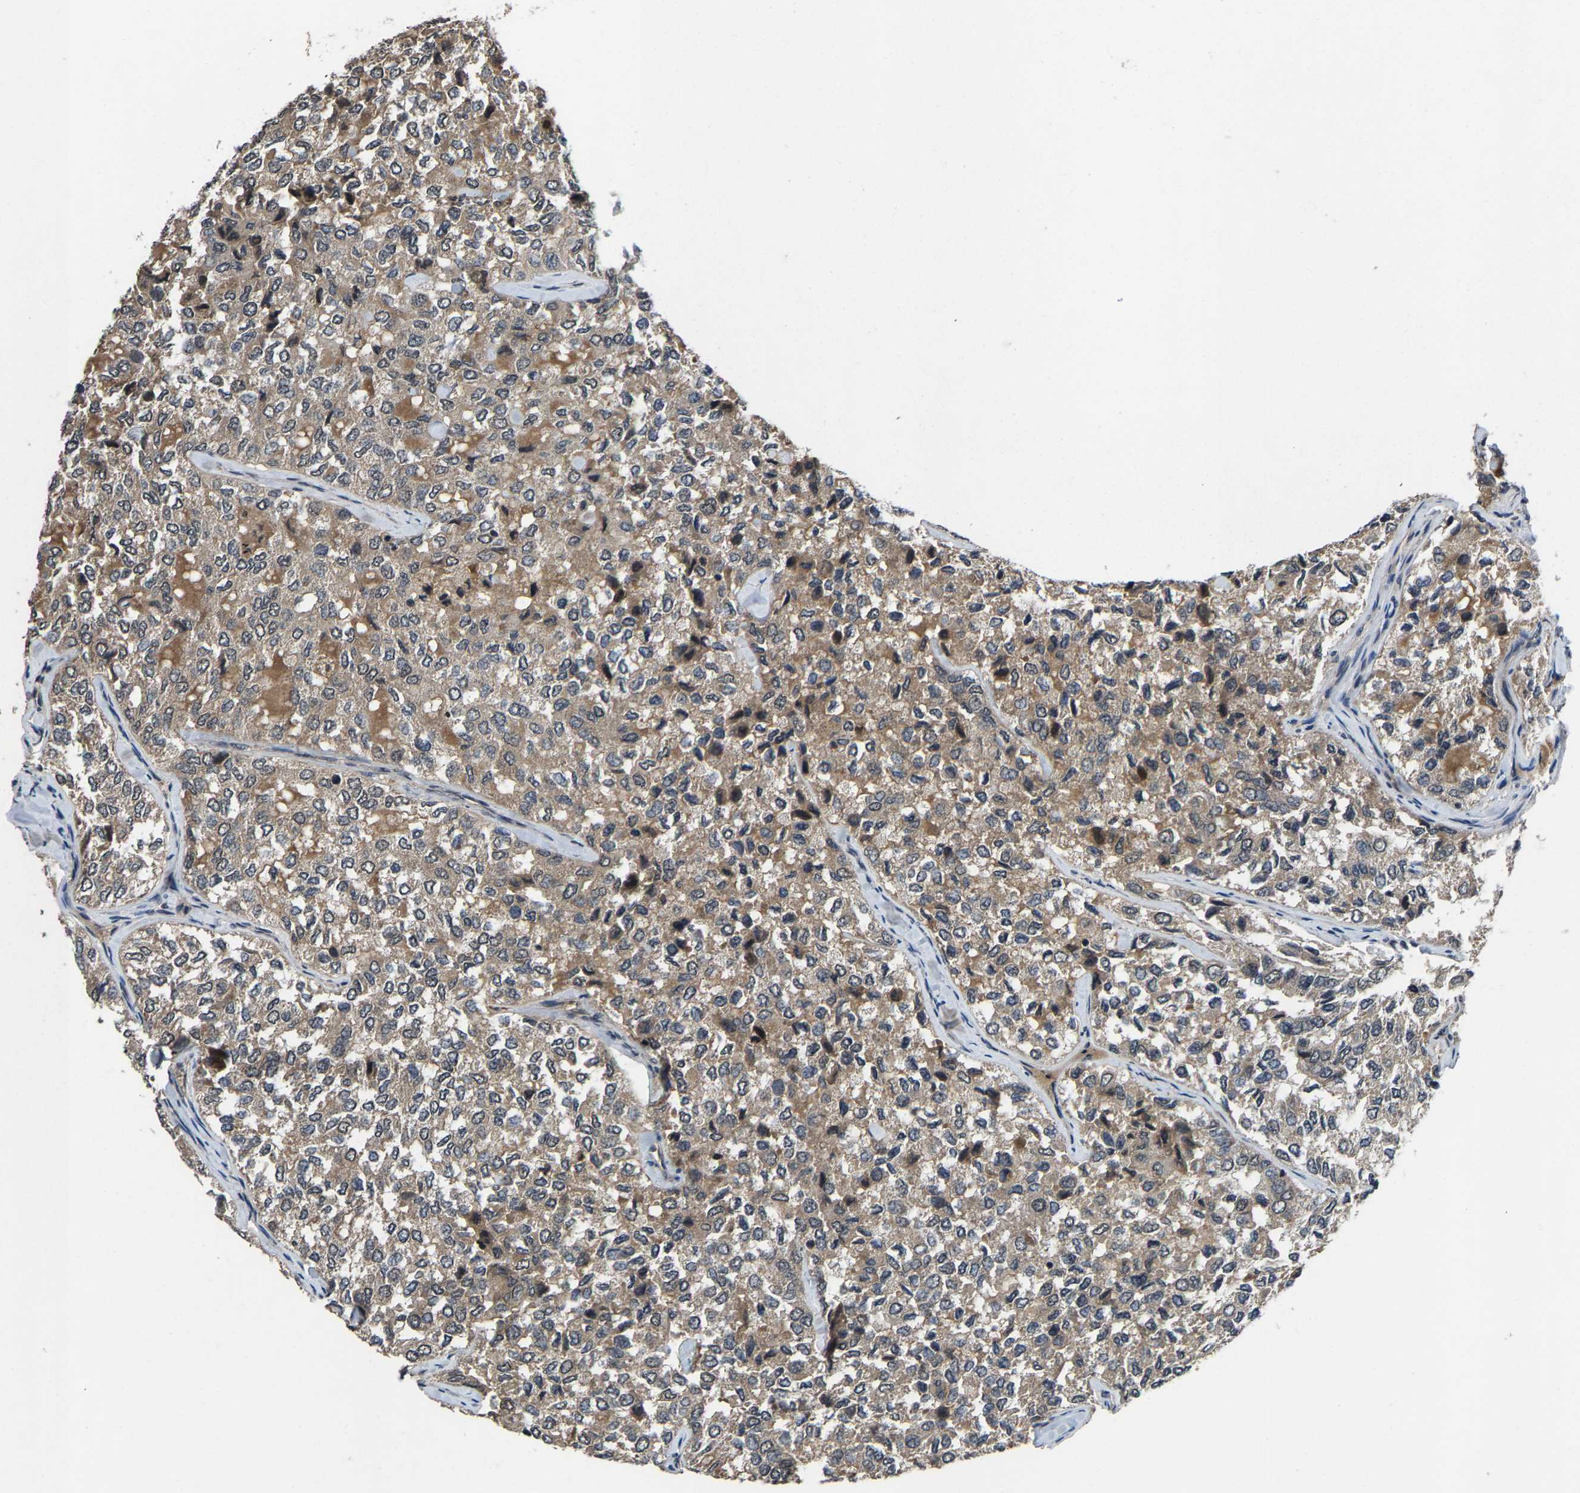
{"staining": {"intensity": "weak", "quantity": ">75%", "location": "cytoplasmic/membranous"}, "tissue": "thyroid cancer", "cell_type": "Tumor cells", "image_type": "cancer", "snomed": [{"axis": "morphology", "description": "Follicular adenoma carcinoma, NOS"}, {"axis": "topography", "description": "Thyroid gland"}], "caption": "Brown immunohistochemical staining in follicular adenoma carcinoma (thyroid) reveals weak cytoplasmic/membranous staining in approximately >75% of tumor cells. (Brightfield microscopy of DAB IHC at high magnification).", "gene": "HUWE1", "patient": {"sex": "male", "age": 75}}